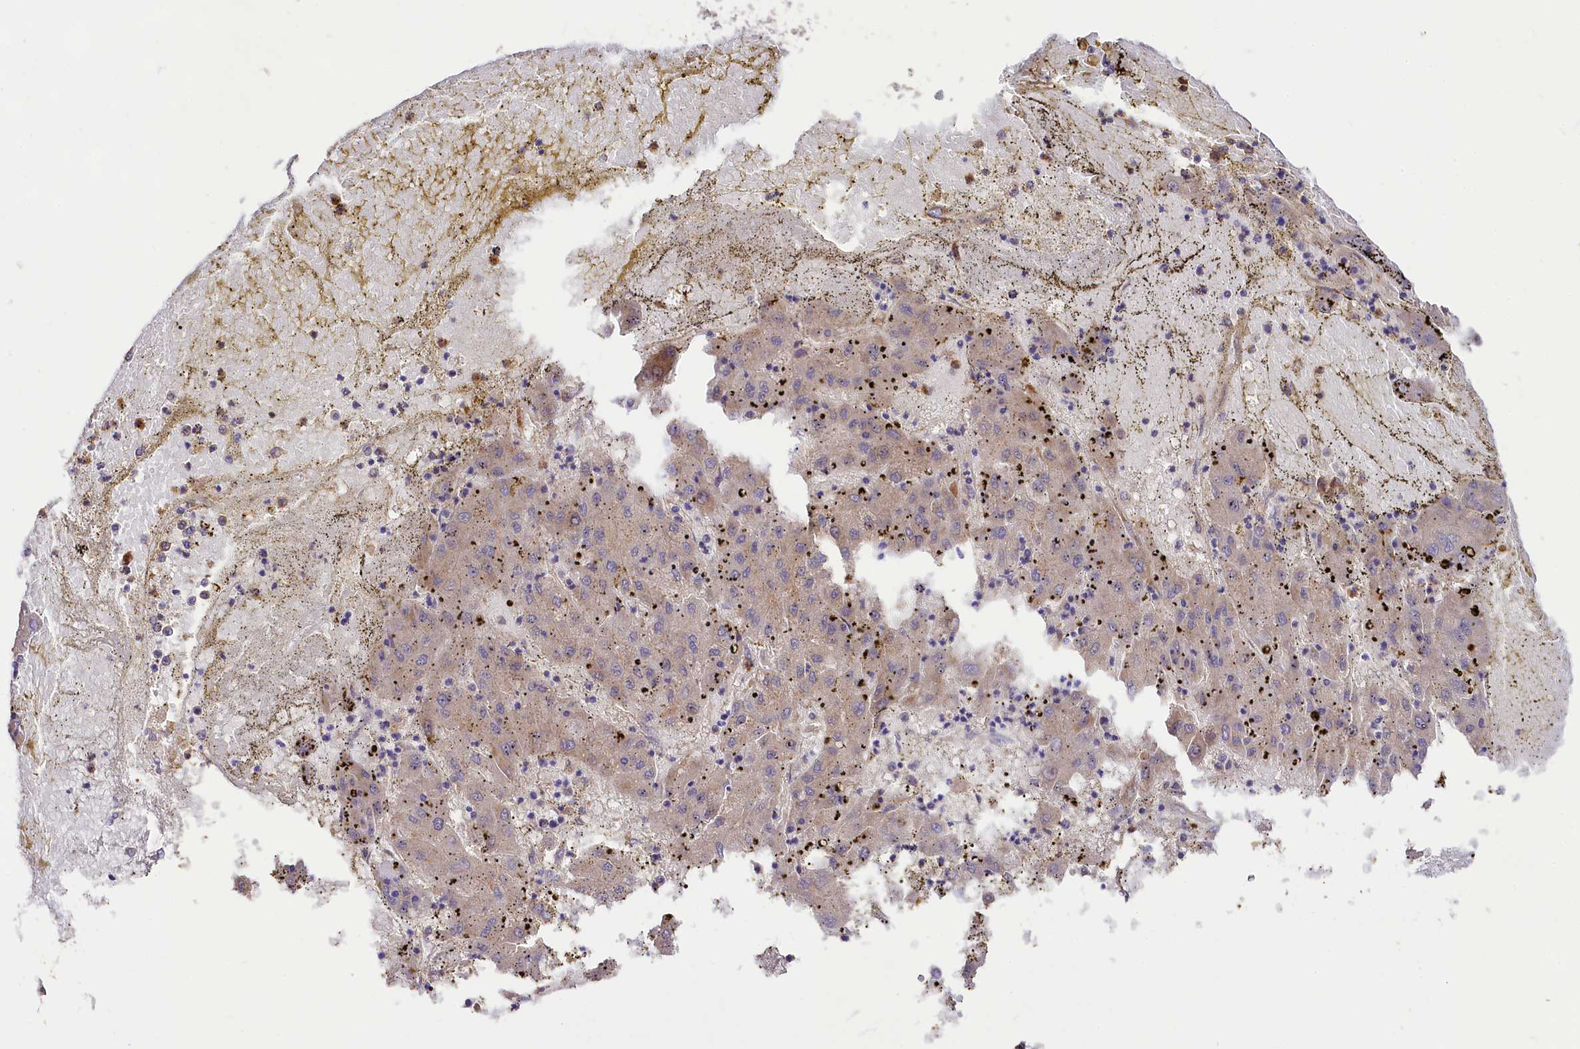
{"staining": {"intensity": "weak", "quantity": "<25%", "location": "cytoplasmic/membranous"}, "tissue": "liver cancer", "cell_type": "Tumor cells", "image_type": "cancer", "snomed": [{"axis": "morphology", "description": "Carcinoma, Hepatocellular, NOS"}, {"axis": "topography", "description": "Liver"}], "caption": "Immunohistochemistry (IHC) image of liver cancer stained for a protein (brown), which shows no positivity in tumor cells.", "gene": "CSAD", "patient": {"sex": "male", "age": 72}}